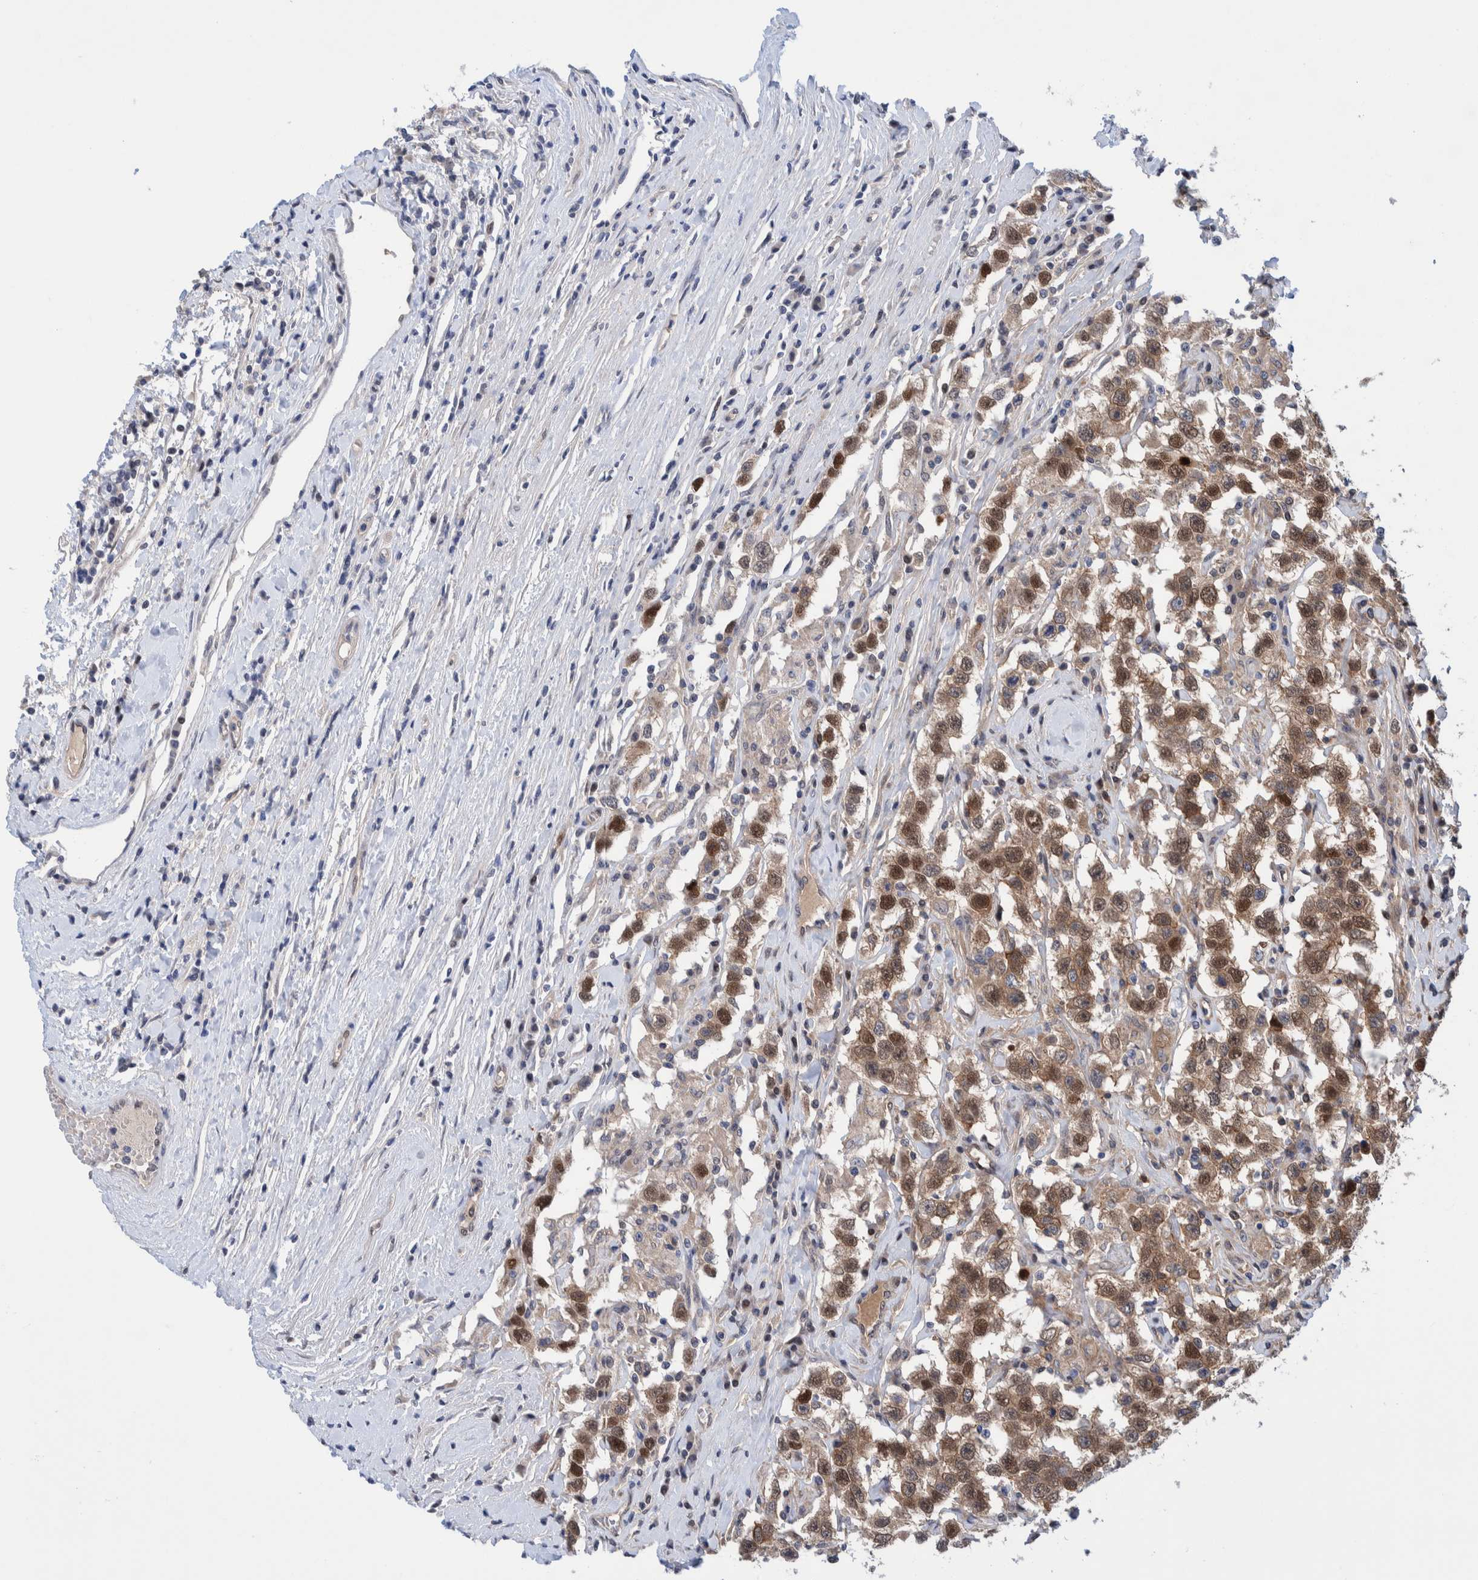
{"staining": {"intensity": "strong", "quantity": ">75%", "location": "cytoplasmic/membranous,nuclear"}, "tissue": "testis cancer", "cell_type": "Tumor cells", "image_type": "cancer", "snomed": [{"axis": "morphology", "description": "Seminoma, NOS"}, {"axis": "topography", "description": "Testis"}], "caption": "IHC of human testis seminoma shows high levels of strong cytoplasmic/membranous and nuclear positivity in about >75% of tumor cells.", "gene": "PFAS", "patient": {"sex": "male", "age": 41}}